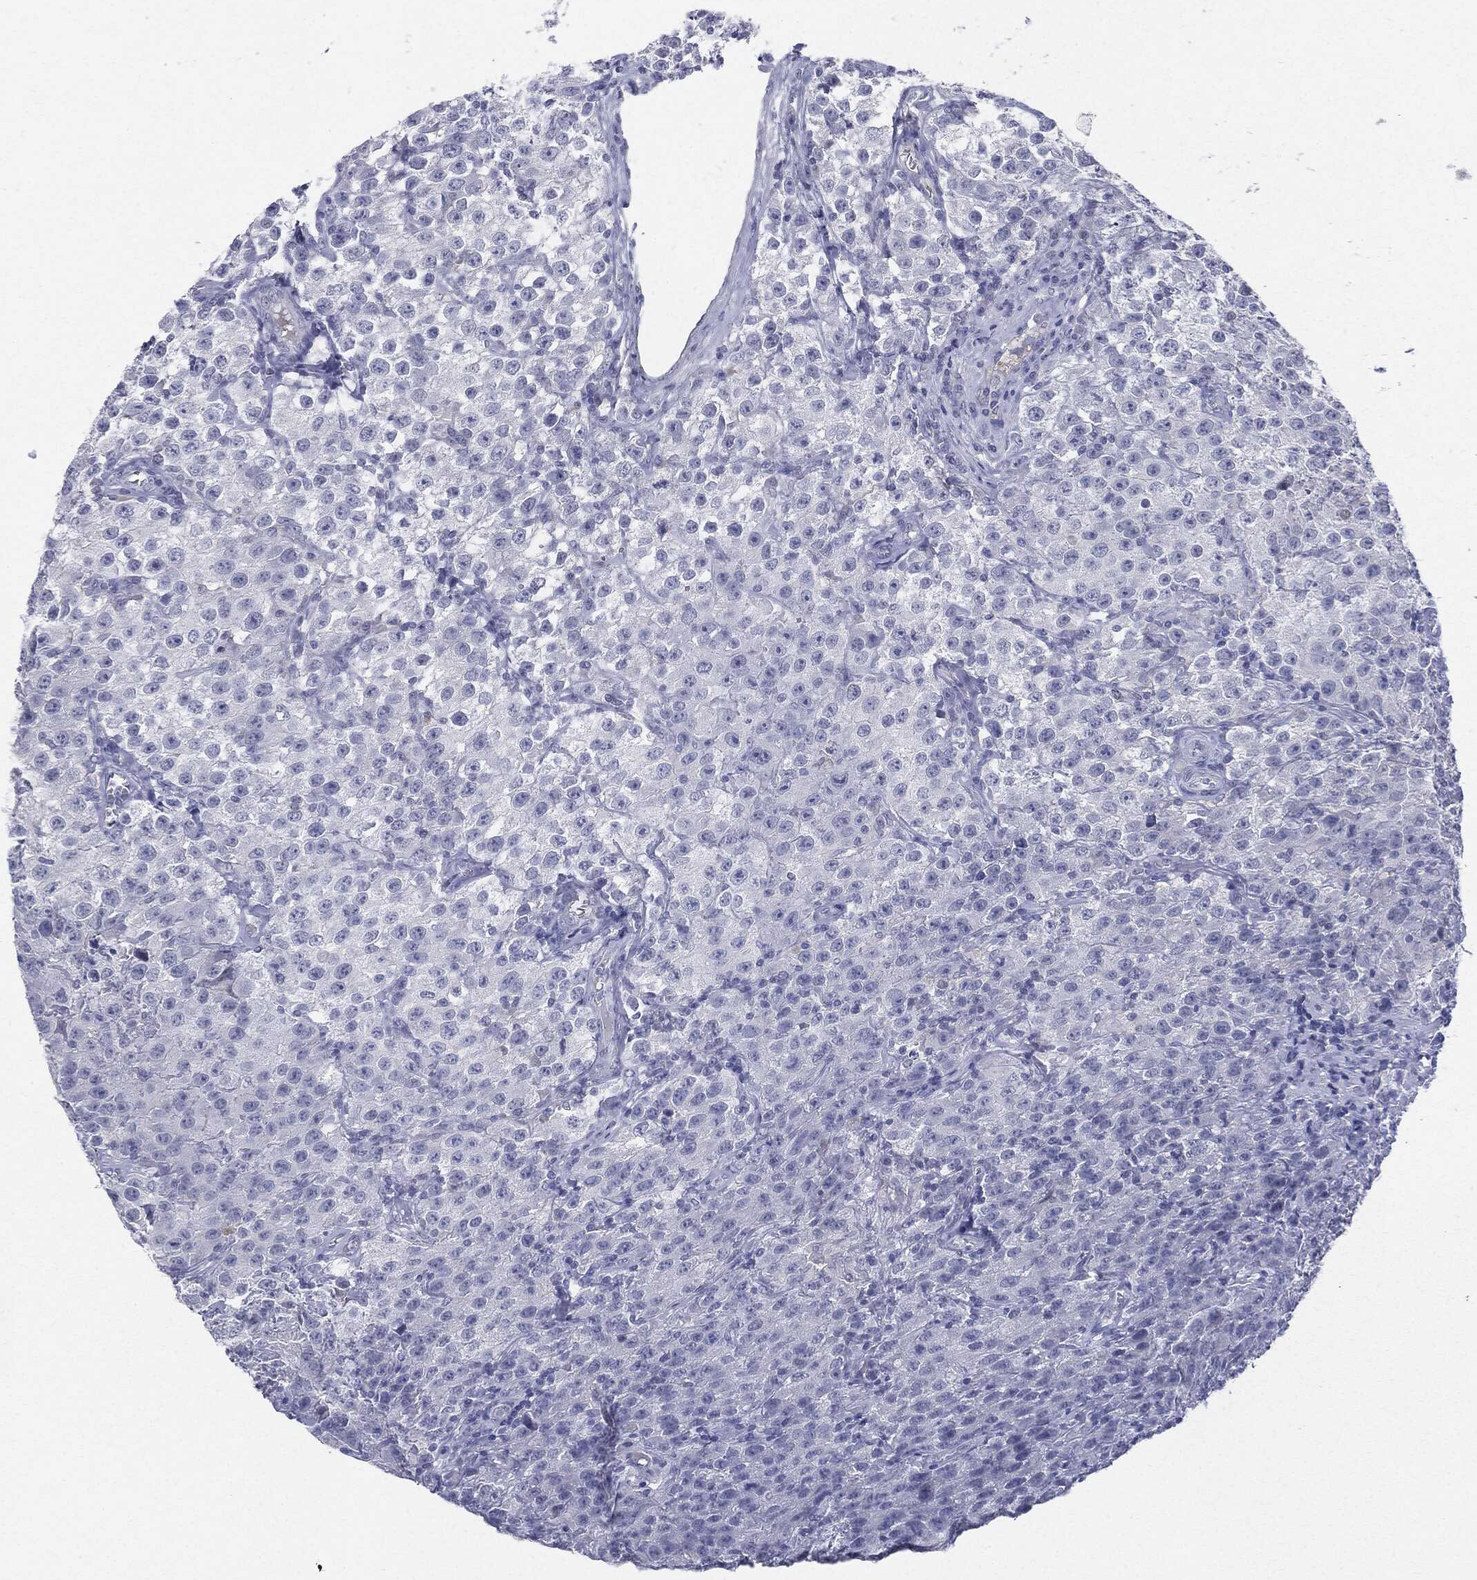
{"staining": {"intensity": "negative", "quantity": "none", "location": "none"}, "tissue": "testis cancer", "cell_type": "Tumor cells", "image_type": "cancer", "snomed": [{"axis": "morphology", "description": "Seminoma, NOS"}, {"axis": "topography", "description": "Testis"}], "caption": "Tumor cells are negative for brown protein staining in testis cancer (seminoma). (Brightfield microscopy of DAB (3,3'-diaminobenzidine) immunohistochemistry (IHC) at high magnification).", "gene": "CGB1", "patient": {"sex": "male", "age": 52}}